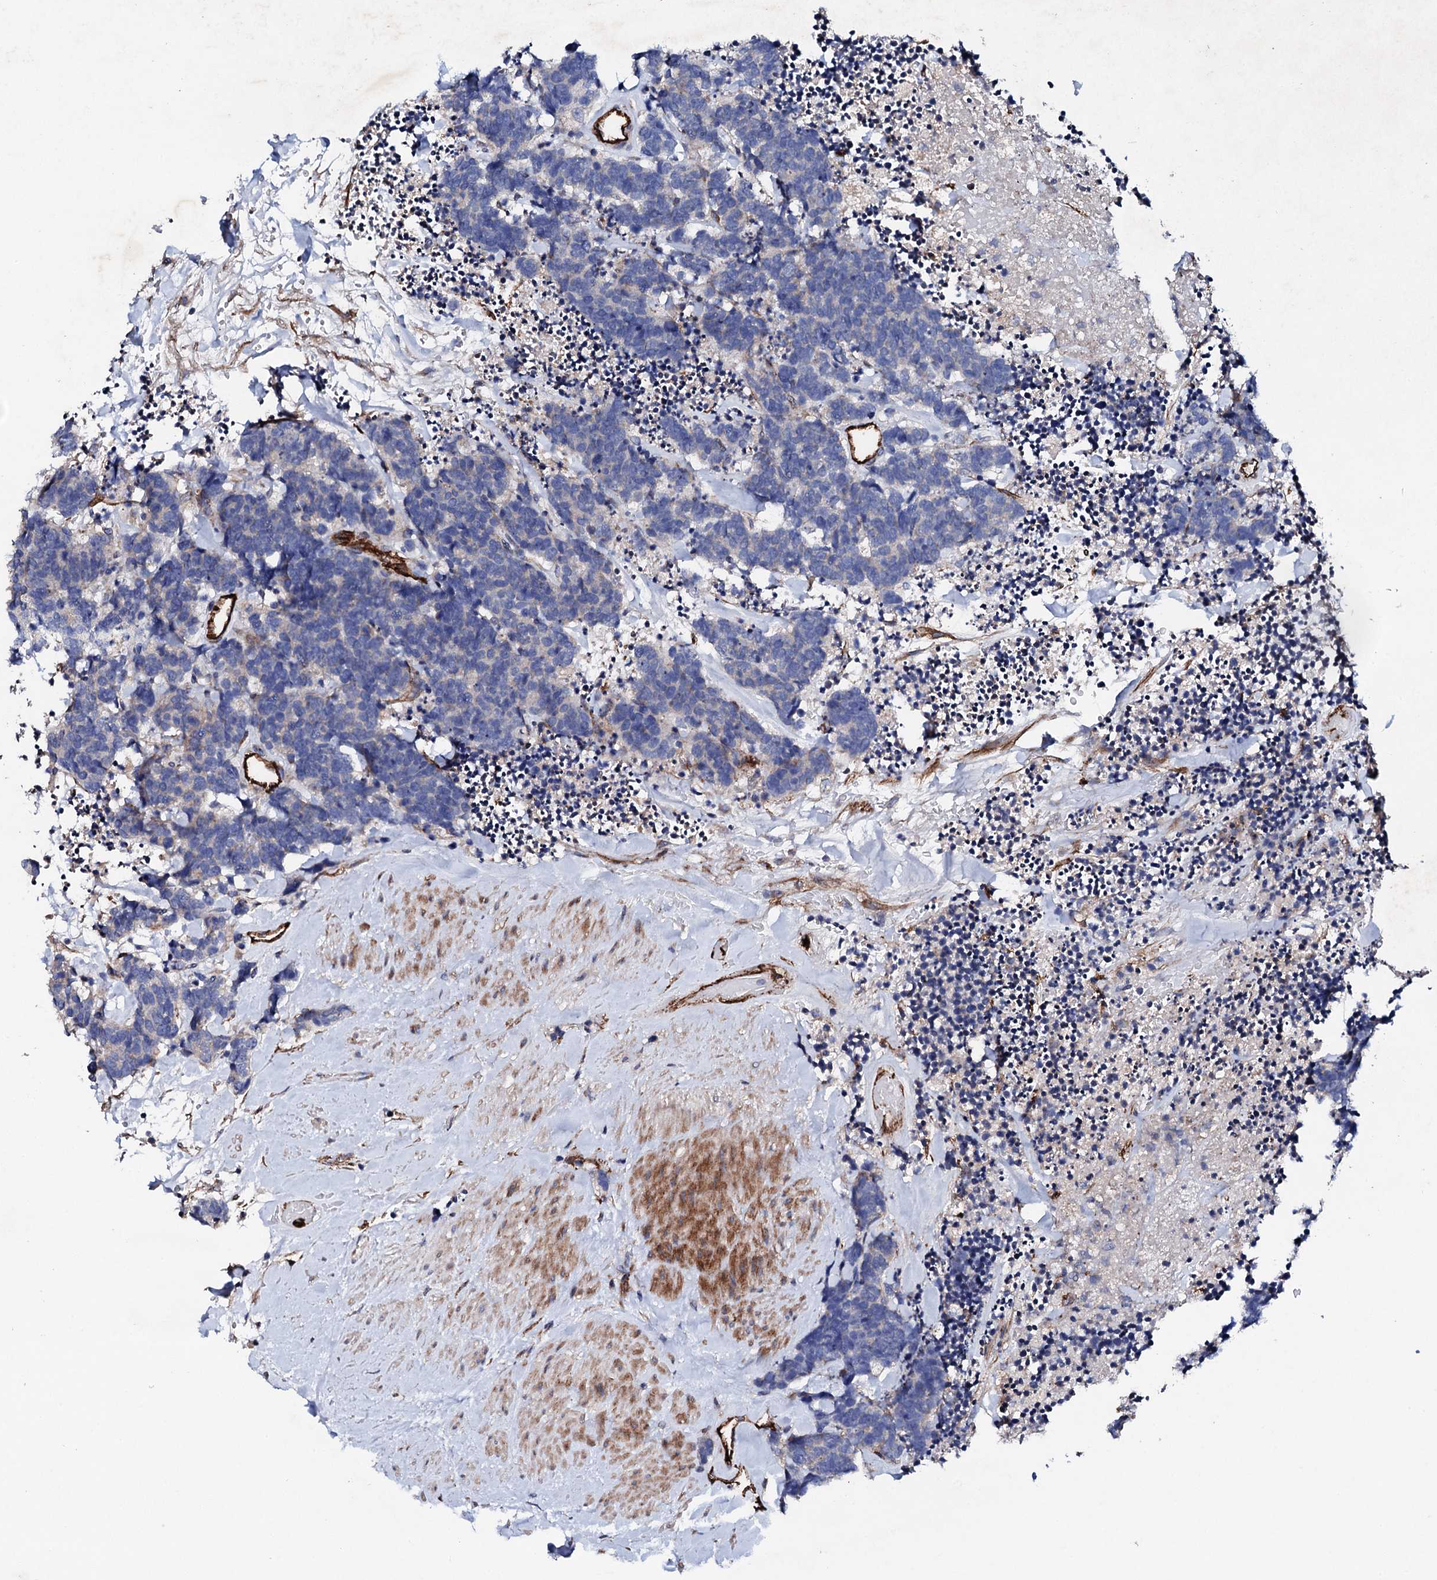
{"staining": {"intensity": "negative", "quantity": "none", "location": "none"}, "tissue": "carcinoid", "cell_type": "Tumor cells", "image_type": "cancer", "snomed": [{"axis": "morphology", "description": "Carcinoma, NOS"}, {"axis": "morphology", "description": "Carcinoid, malignant, NOS"}, {"axis": "topography", "description": "Urinary bladder"}], "caption": "This is a micrograph of immunohistochemistry staining of carcinoma, which shows no expression in tumor cells. The staining was performed using DAB (3,3'-diaminobenzidine) to visualize the protein expression in brown, while the nuclei were stained in blue with hematoxylin (Magnification: 20x).", "gene": "DBX1", "patient": {"sex": "male", "age": 57}}